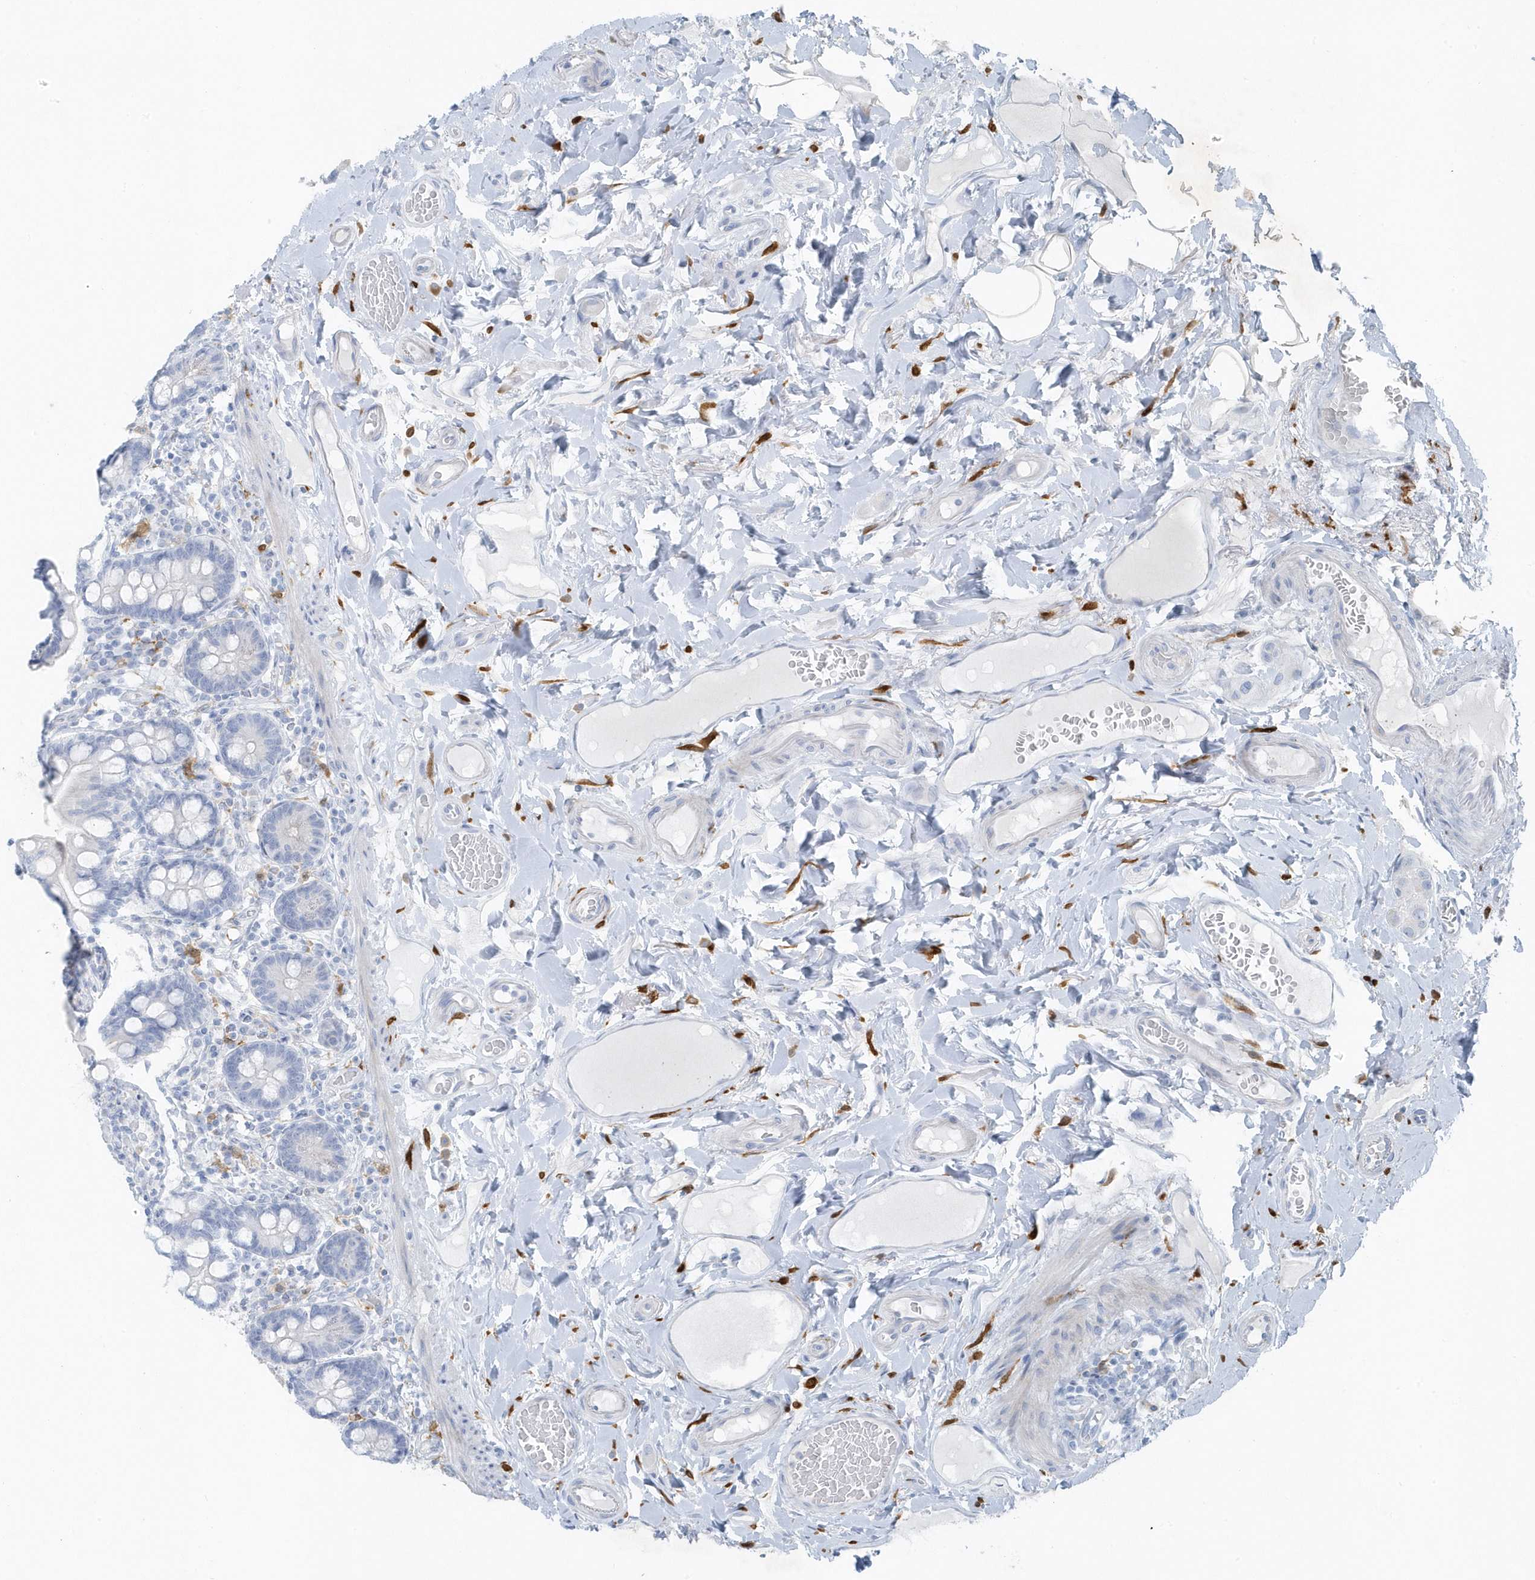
{"staining": {"intensity": "negative", "quantity": "none", "location": "none"}, "tissue": "small intestine", "cell_type": "Glandular cells", "image_type": "normal", "snomed": [{"axis": "morphology", "description": "Normal tissue, NOS"}, {"axis": "topography", "description": "Small intestine"}], "caption": "IHC of normal human small intestine displays no positivity in glandular cells.", "gene": "FAM98A", "patient": {"sex": "female", "age": 64}}